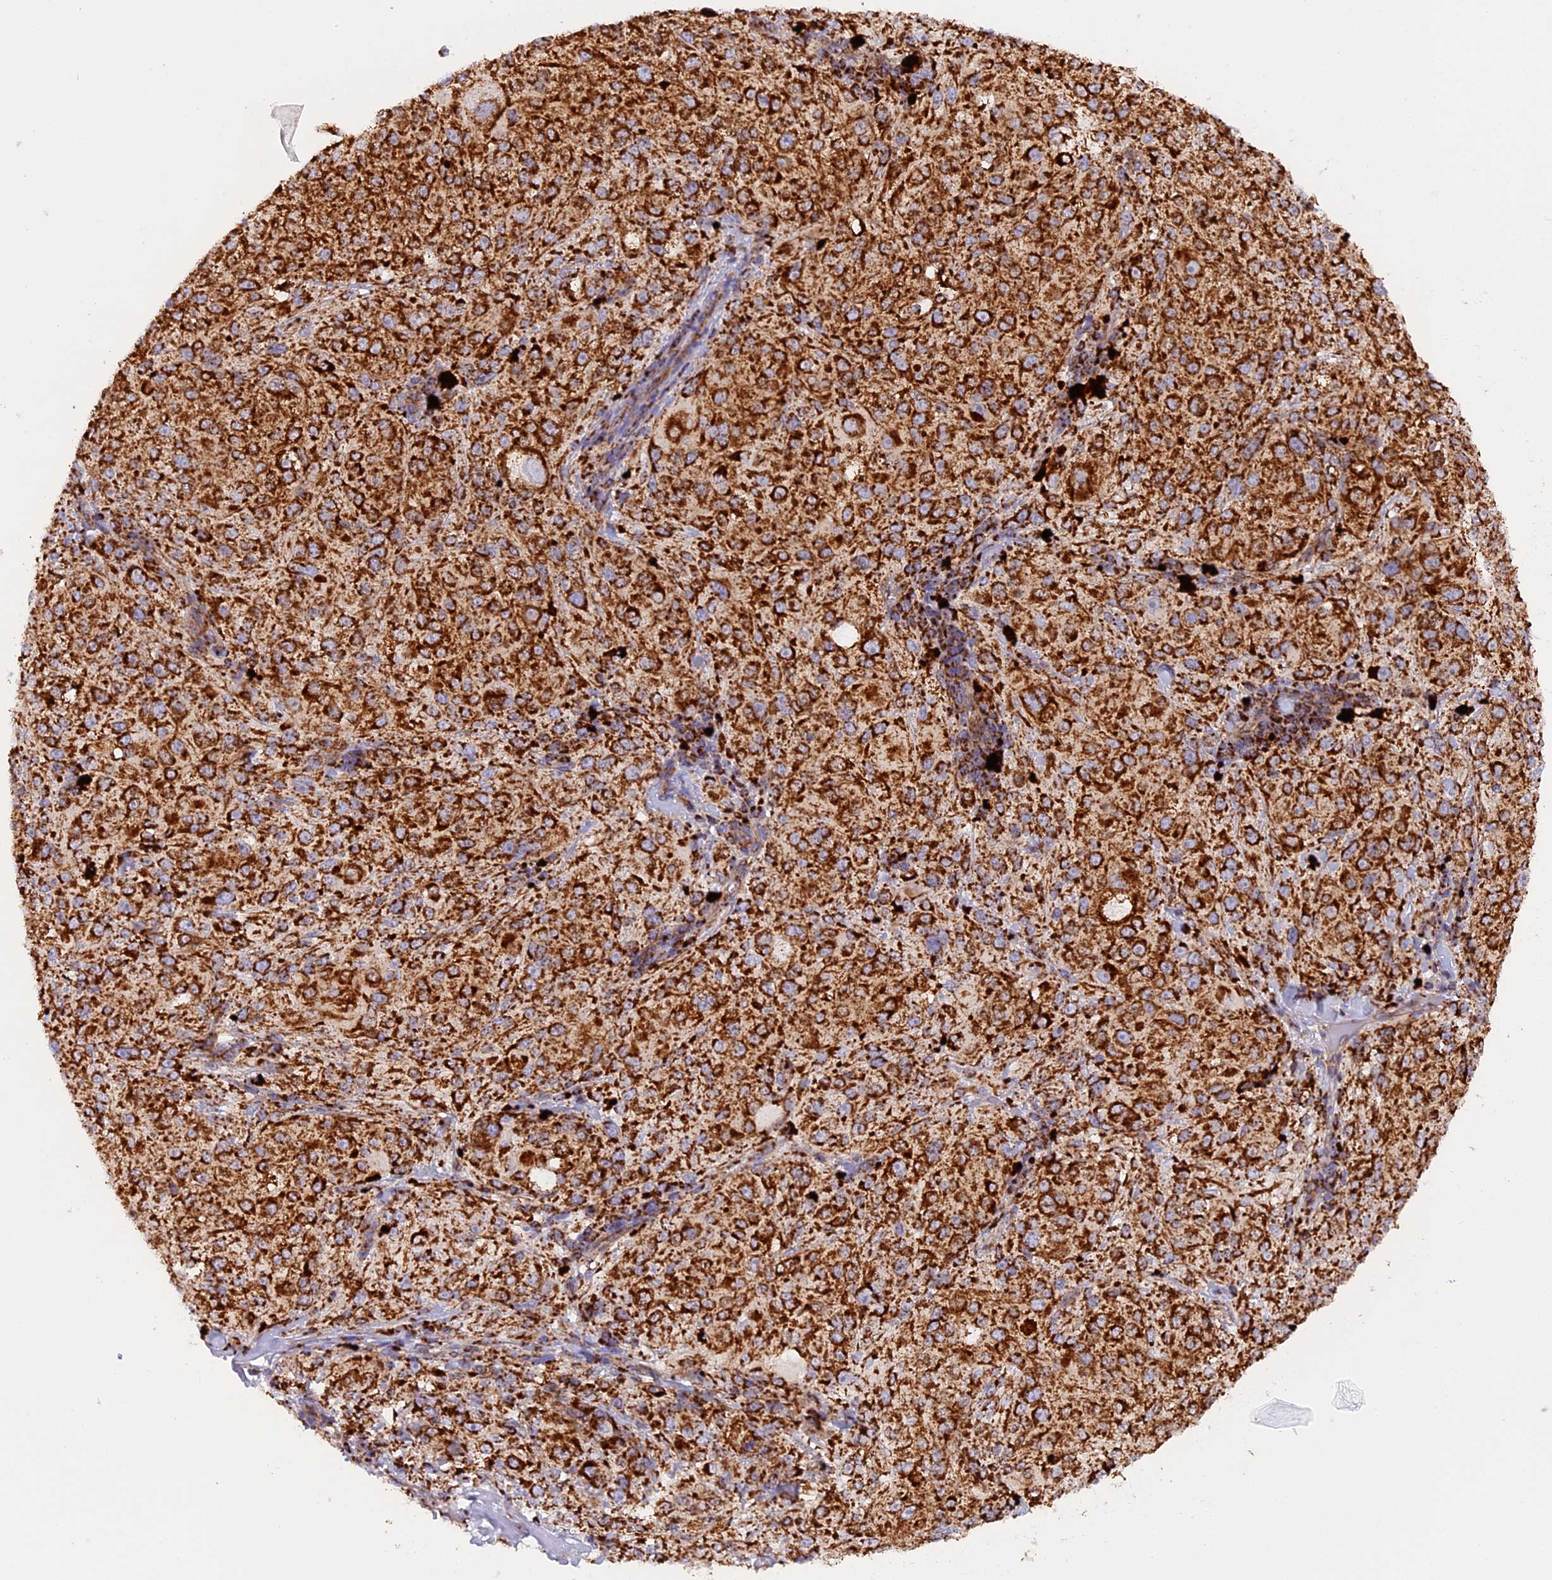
{"staining": {"intensity": "strong", "quantity": ">75%", "location": "cytoplasmic/membranous"}, "tissue": "melanoma", "cell_type": "Tumor cells", "image_type": "cancer", "snomed": [{"axis": "morphology", "description": "Necrosis, NOS"}, {"axis": "morphology", "description": "Malignant melanoma, NOS"}, {"axis": "topography", "description": "Skin"}], "caption": "IHC of human malignant melanoma demonstrates high levels of strong cytoplasmic/membranous staining in approximately >75% of tumor cells.", "gene": "UQCRB", "patient": {"sex": "female", "age": 87}}